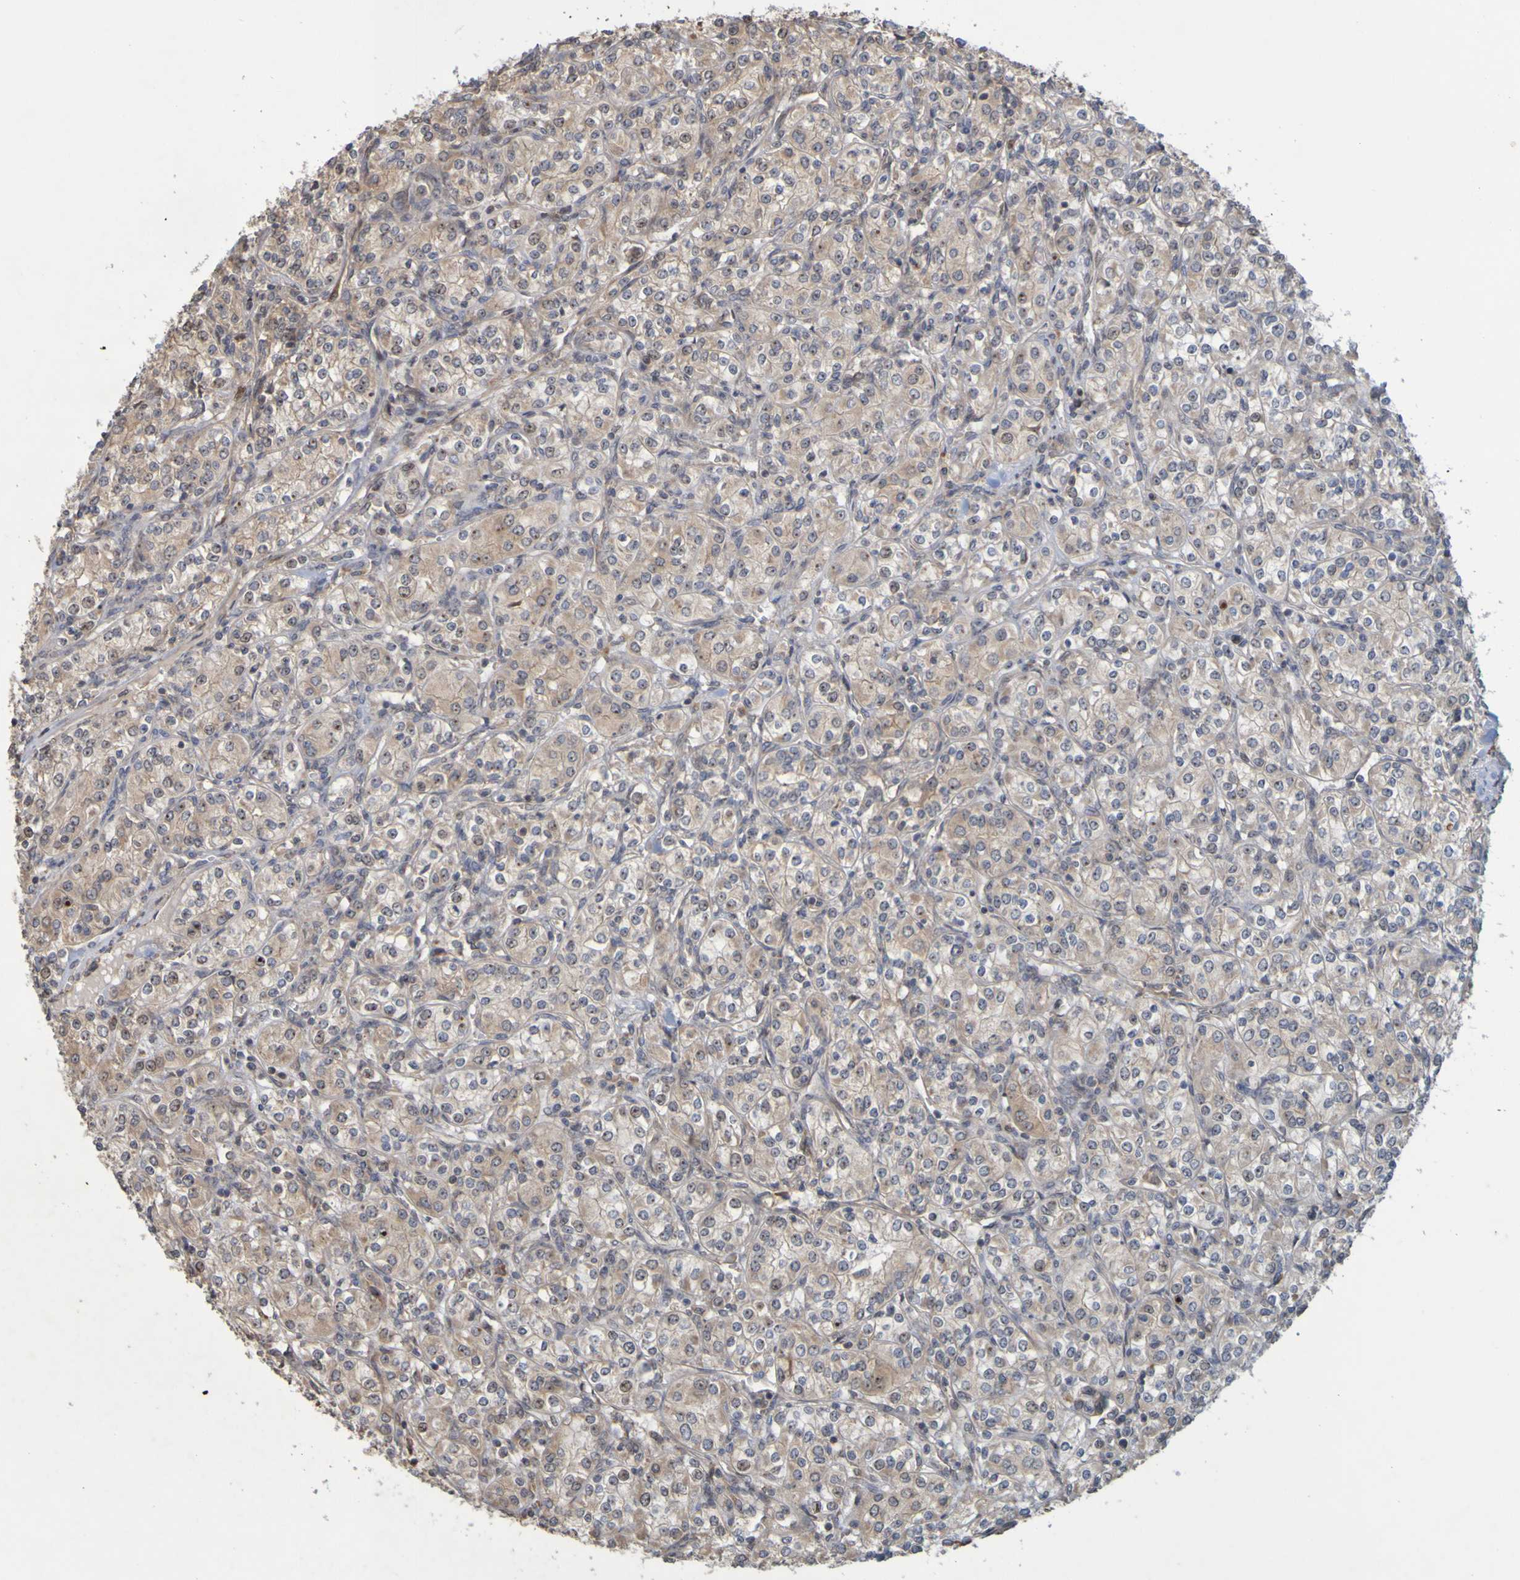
{"staining": {"intensity": "weak", "quantity": ">75%", "location": "cytoplasmic/membranous"}, "tissue": "renal cancer", "cell_type": "Tumor cells", "image_type": "cancer", "snomed": [{"axis": "morphology", "description": "Adenocarcinoma, NOS"}, {"axis": "topography", "description": "Kidney"}], "caption": "IHC of renal cancer (adenocarcinoma) reveals low levels of weak cytoplasmic/membranous positivity in approximately >75% of tumor cells.", "gene": "TMBIM1", "patient": {"sex": "male", "age": 77}}